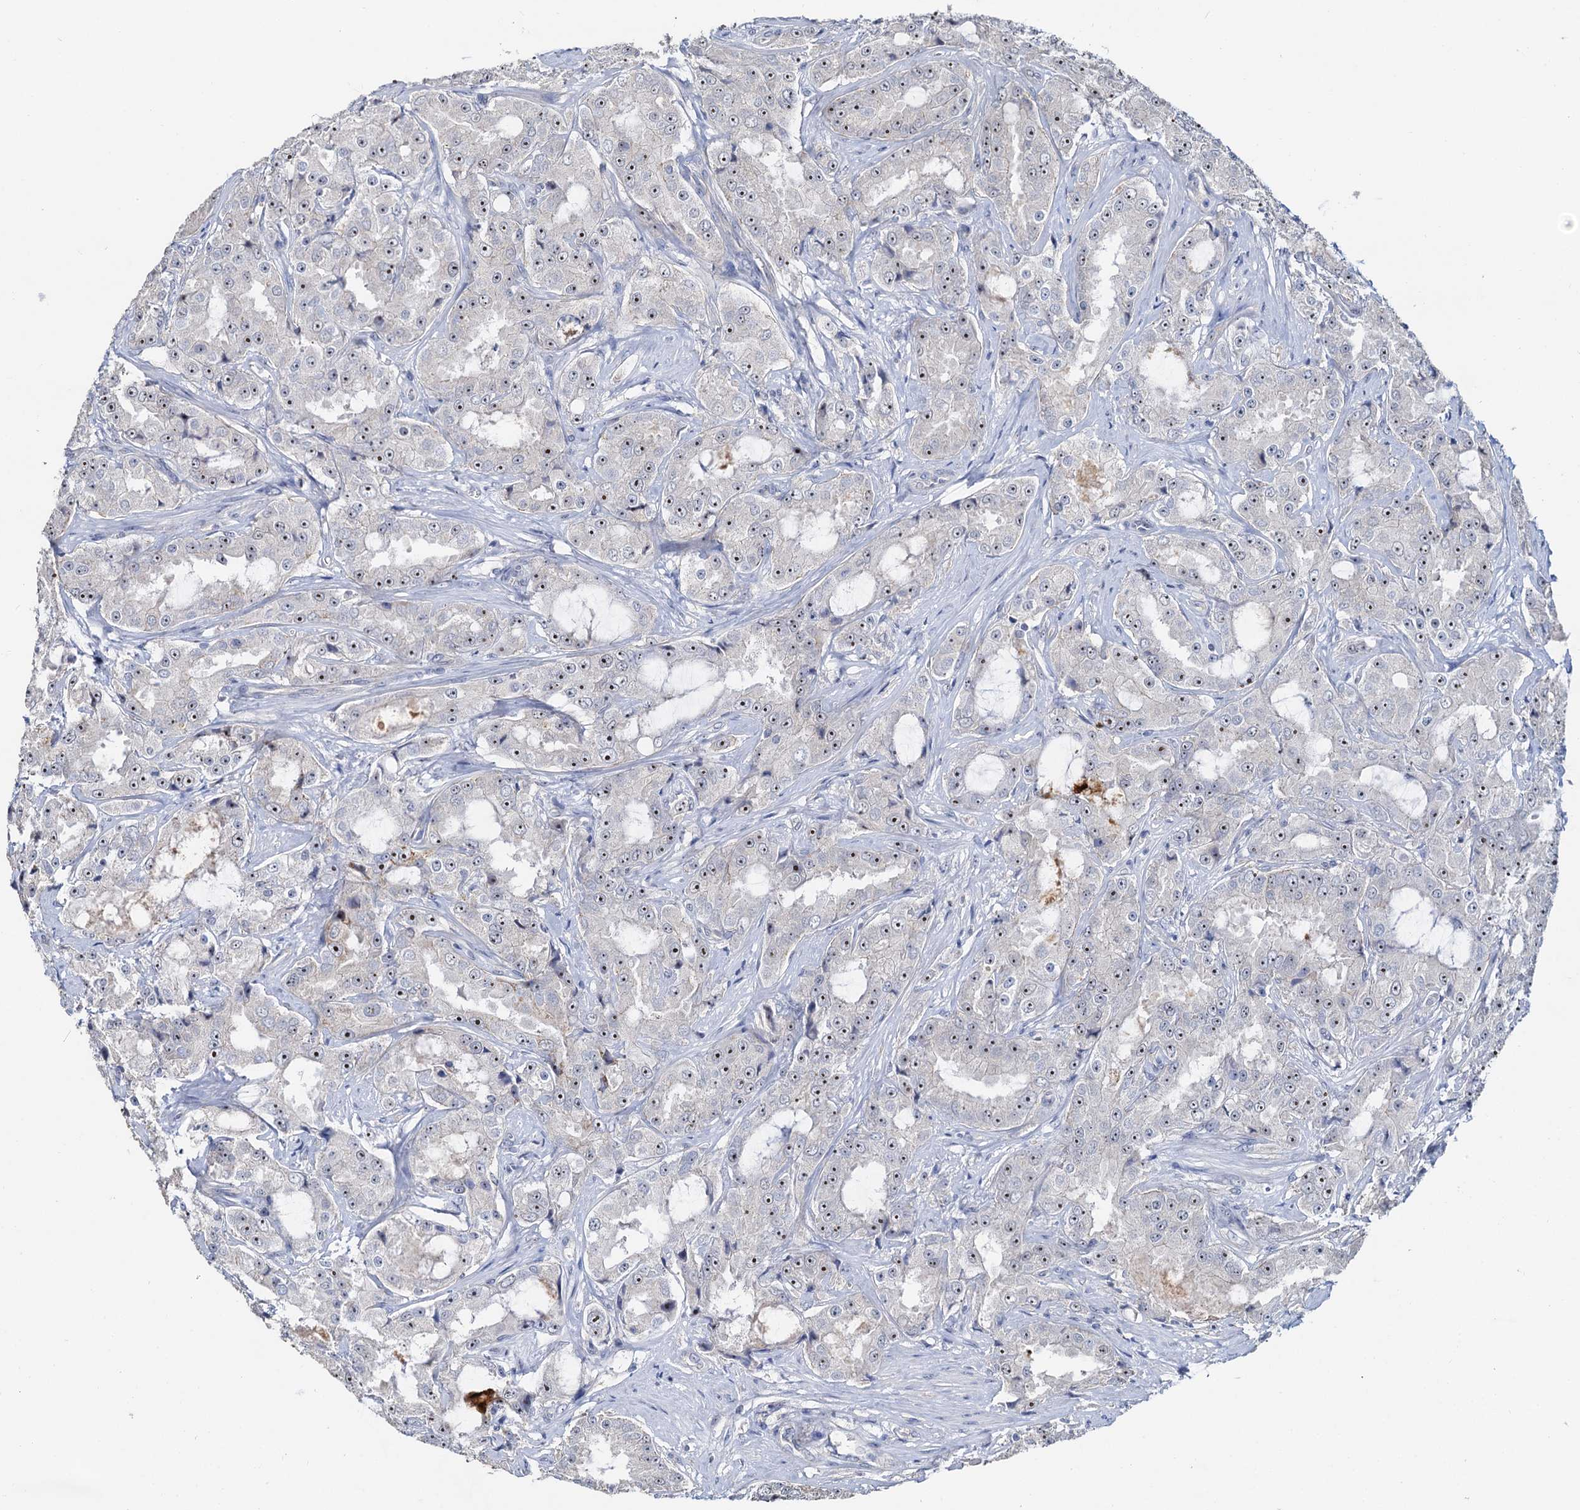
{"staining": {"intensity": "moderate", "quantity": "25%-75%", "location": "nuclear"}, "tissue": "prostate cancer", "cell_type": "Tumor cells", "image_type": "cancer", "snomed": [{"axis": "morphology", "description": "Adenocarcinoma, High grade"}, {"axis": "topography", "description": "Prostate"}], "caption": "The micrograph exhibits immunohistochemical staining of prostate adenocarcinoma (high-grade). There is moderate nuclear positivity is identified in about 25%-75% of tumor cells.", "gene": "C2CD3", "patient": {"sex": "male", "age": 73}}